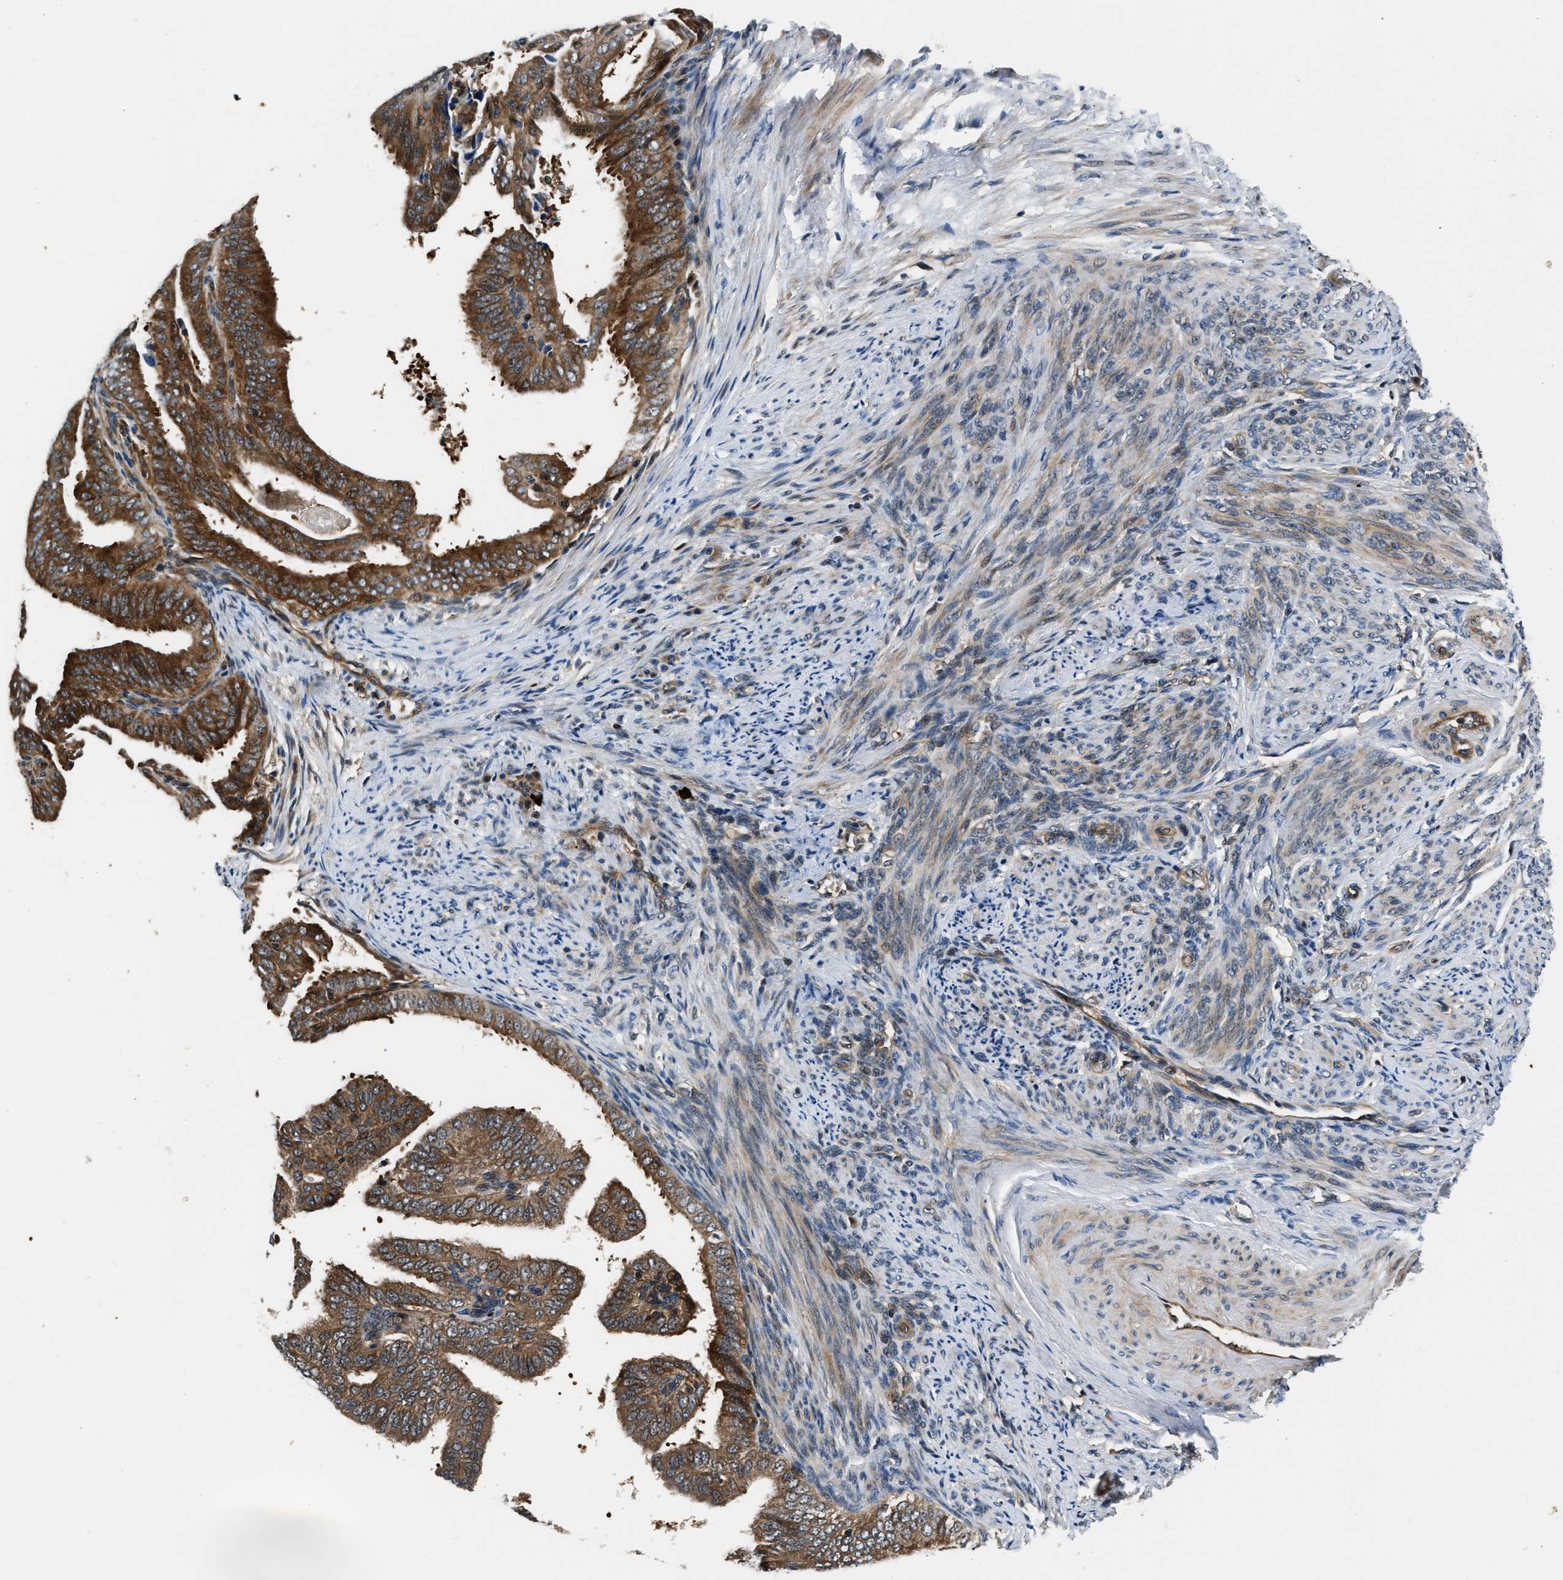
{"staining": {"intensity": "strong", "quantity": ">75%", "location": "cytoplasmic/membranous"}, "tissue": "endometrial cancer", "cell_type": "Tumor cells", "image_type": "cancer", "snomed": [{"axis": "morphology", "description": "Adenocarcinoma, NOS"}, {"axis": "topography", "description": "Endometrium"}], "caption": "A high-resolution photomicrograph shows IHC staining of endometrial cancer (adenocarcinoma), which shows strong cytoplasmic/membranous expression in about >75% of tumor cells. (brown staining indicates protein expression, while blue staining denotes nuclei).", "gene": "TUT7", "patient": {"sex": "female", "age": 58}}